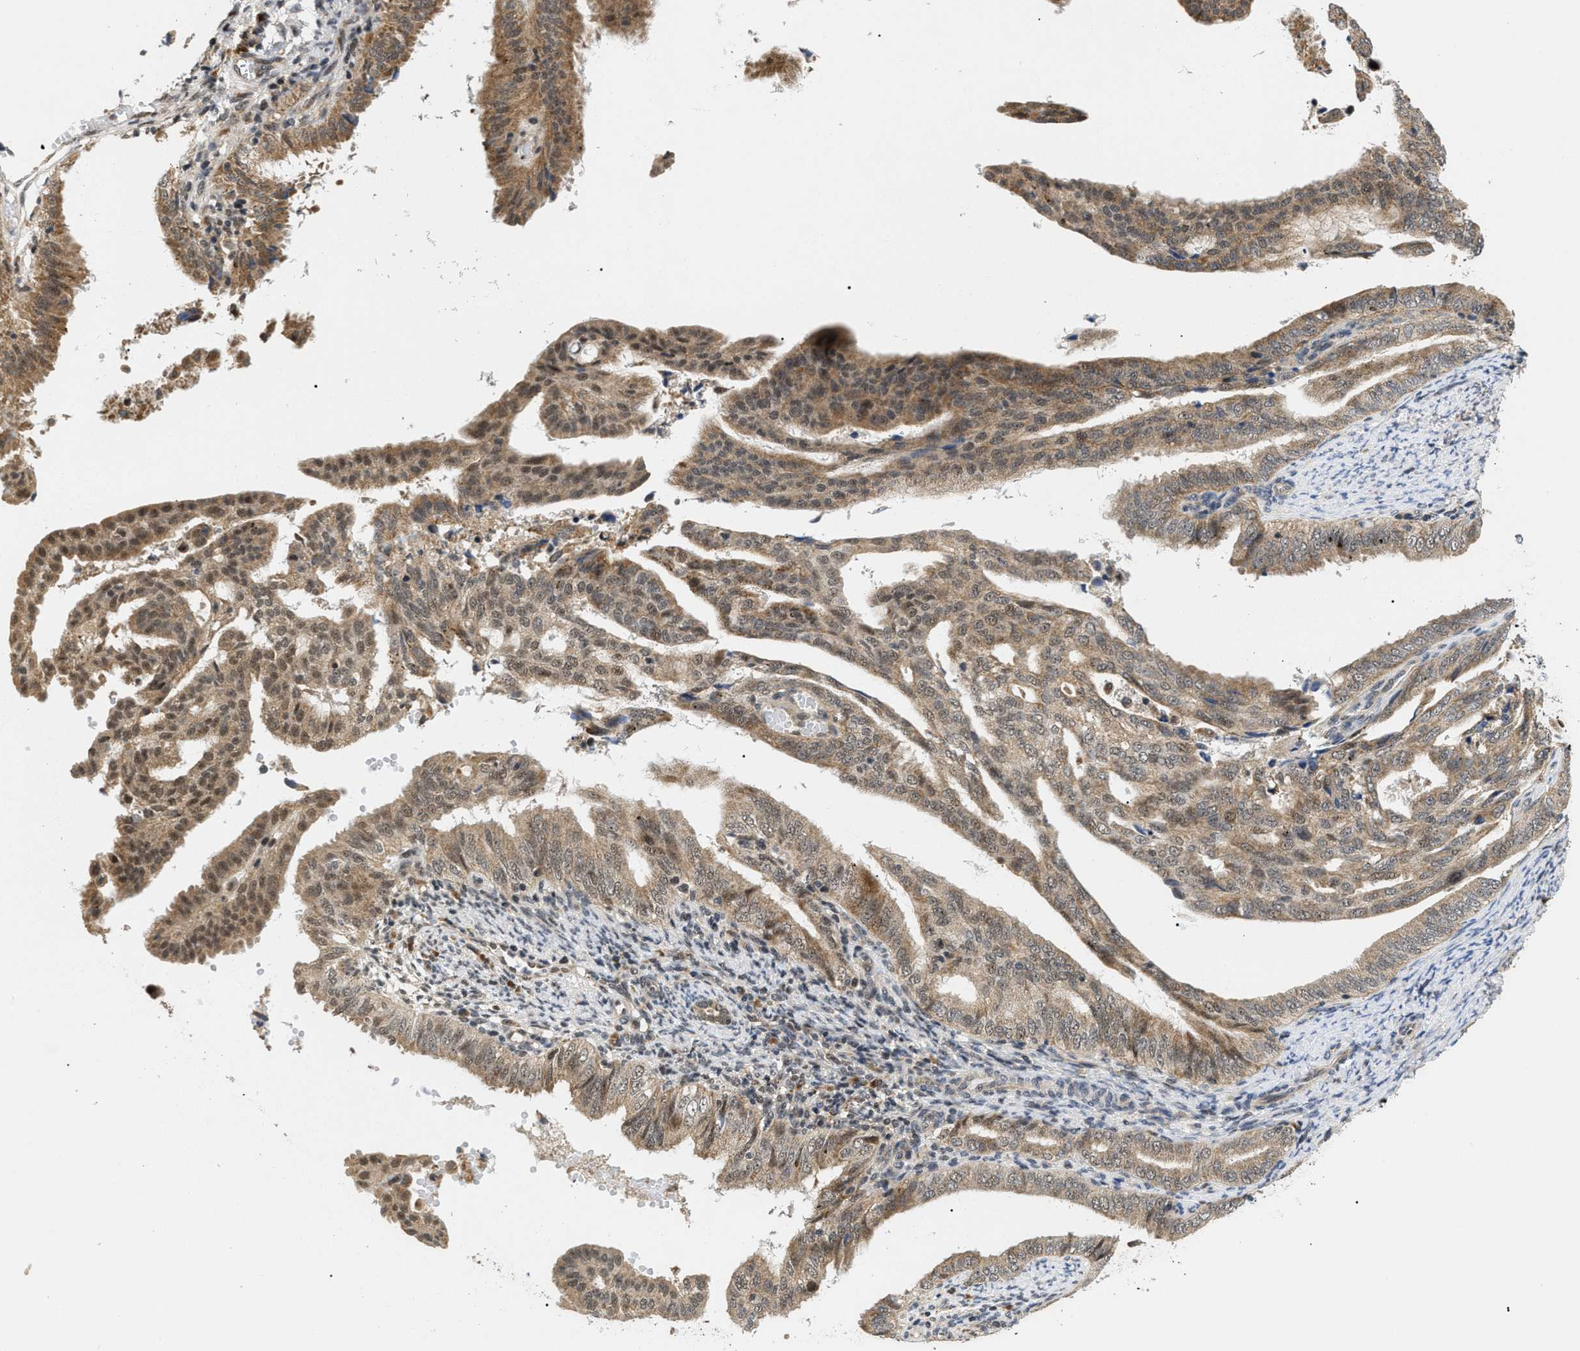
{"staining": {"intensity": "moderate", "quantity": ">75%", "location": "cytoplasmic/membranous"}, "tissue": "endometrial cancer", "cell_type": "Tumor cells", "image_type": "cancer", "snomed": [{"axis": "morphology", "description": "Adenocarcinoma, NOS"}, {"axis": "topography", "description": "Endometrium"}], "caption": "Immunohistochemistry micrograph of human endometrial cancer (adenocarcinoma) stained for a protein (brown), which displays medium levels of moderate cytoplasmic/membranous expression in about >75% of tumor cells.", "gene": "ZBTB11", "patient": {"sex": "female", "age": 58}}